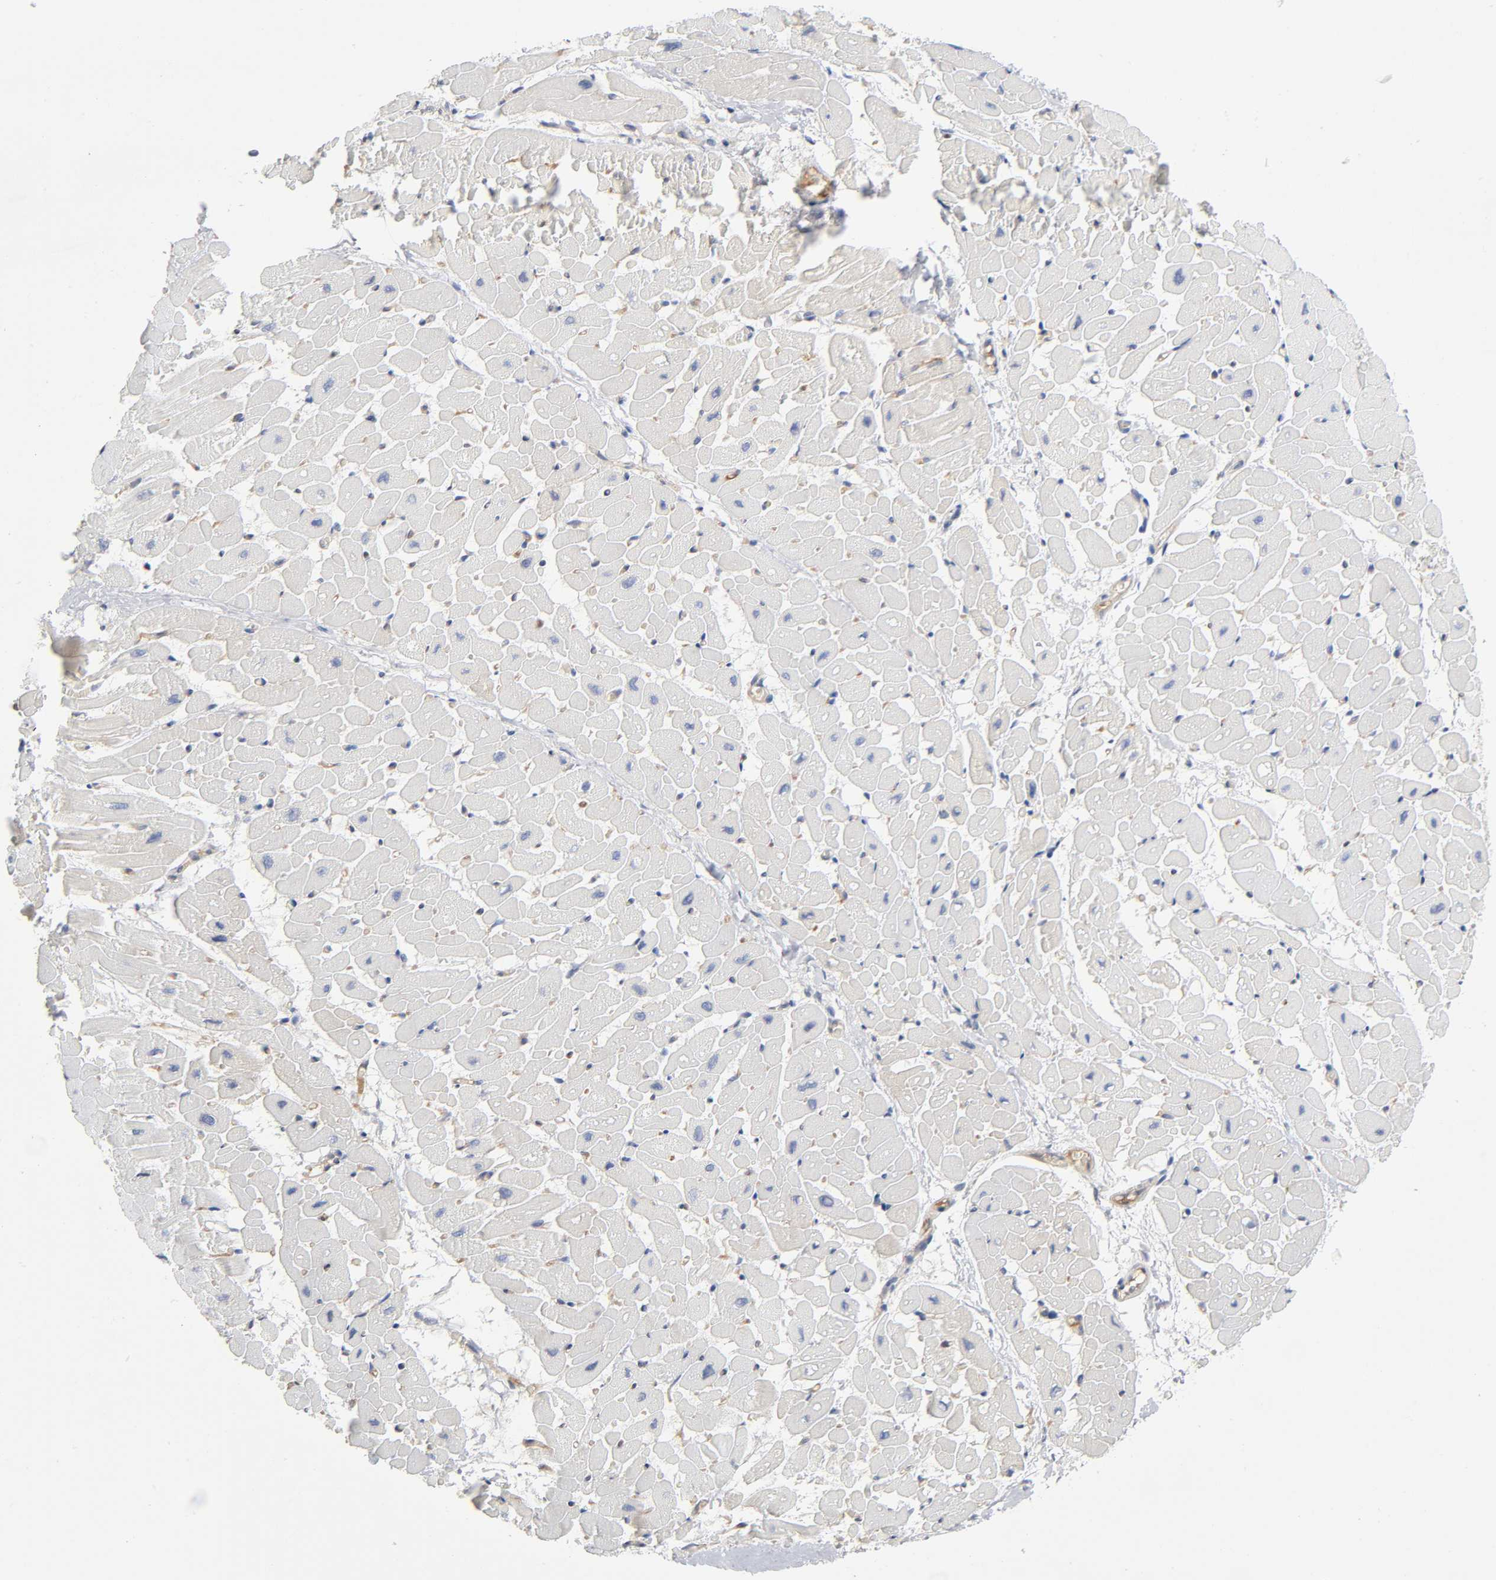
{"staining": {"intensity": "negative", "quantity": "none", "location": "none"}, "tissue": "heart muscle", "cell_type": "Cardiomyocytes", "image_type": "normal", "snomed": [{"axis": "morphology", "description": "Normal tissue, NOS"}, {"axis": "topography", "description": "Heart"}], "caption": "Cardiomyocytes show no significant protein expression in unremarkable heart muscle.", "gene": "NOVA1", "patient": {"sex": "male", "age": 45}}